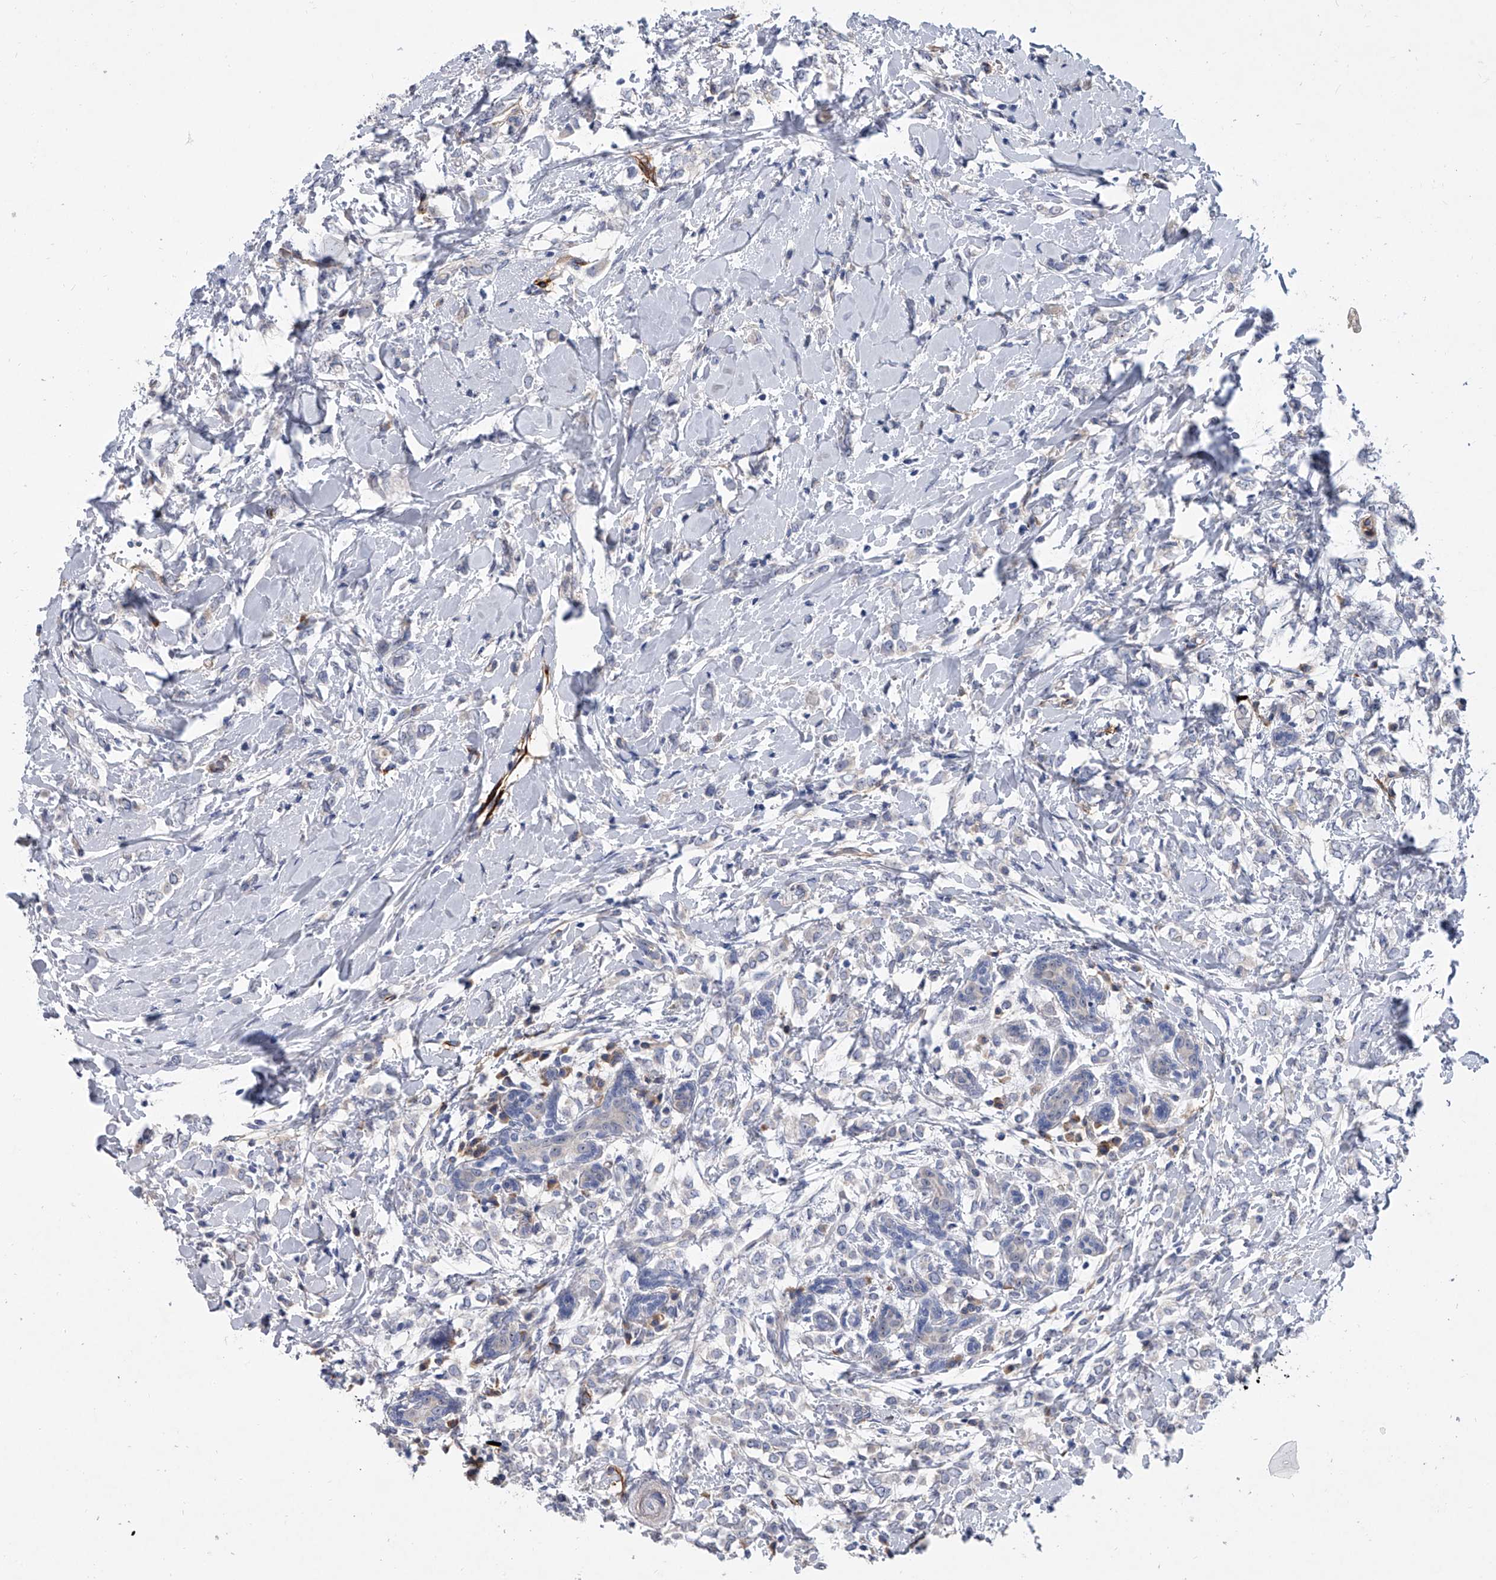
{"staining": {"intensity": "negative", "quantity": "none", "location": "none"}, "tissue": "breast cancer", "cell_type": "Tumor cells", "image_type": "cancer", "snomed": [{"axis": "morphology", "description": "Normal tissue, NOS"}, {"axis": "morphology", "description": "Lobular carcinoma"}, {"axis": "topography", "description": "Breast"}], "caption": "Immunohistochemical staining of breast lobular carcinoma exhibits no significant expression in tumor cells. (Brightfield microscopy of DAB IHC at high magnification).", "gene": "ALG14", "patient": {"sex": "female", "age": 47}}